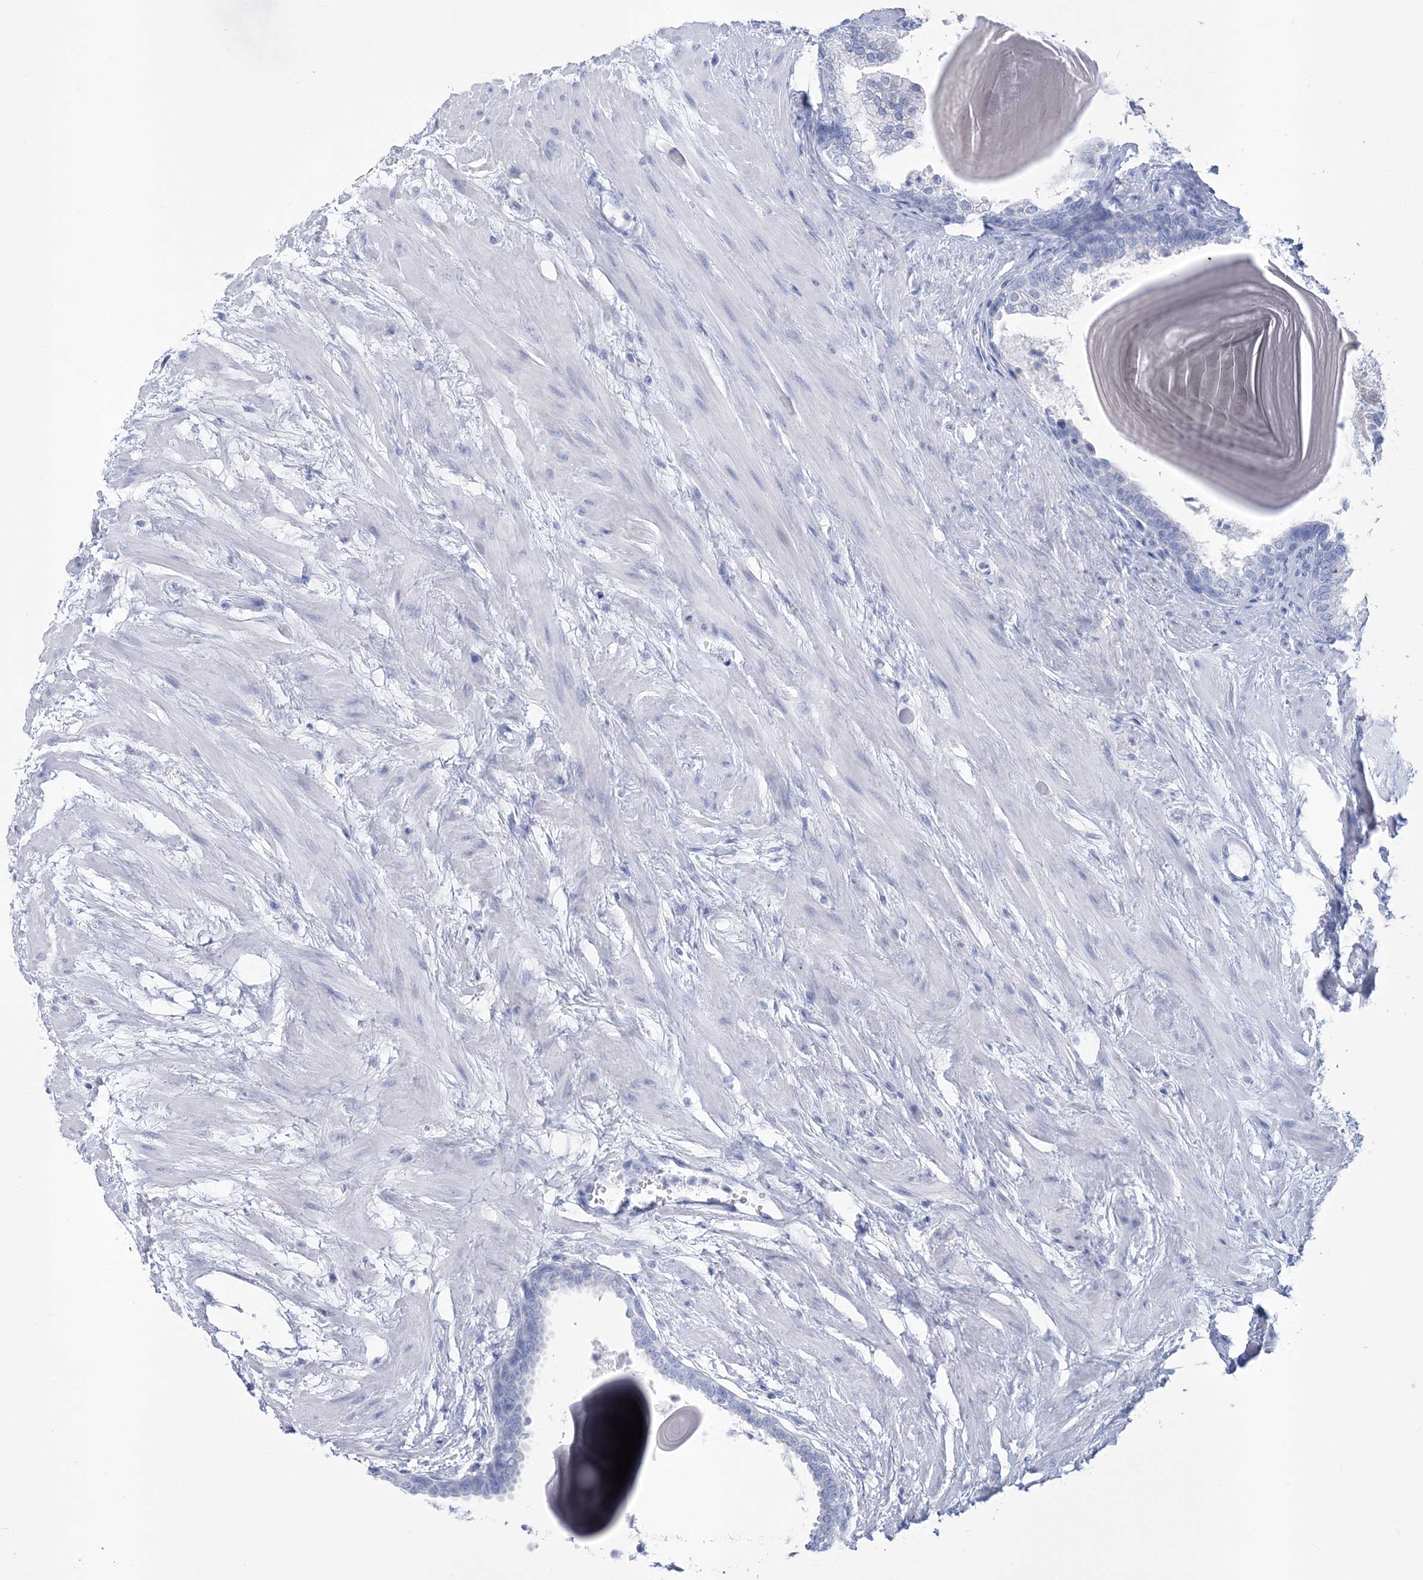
{"staining": {"intensity": "negative", "quantity": "none", "location": "none"}, "tissue": "prostate", "cell_type": "Glandular cells", "image_type": "normal", "snomed": [{"axis": "morphology", "description": "Normal tissue, NOS"}, {"axis": "topography", "description": "Prostate"}], "caption": "A high-resolution image shows immunohistochemistry staining of benign prostate, which reveals no significant expression in glandular cells. (Brightfield microscopy of DAB (3,3'-diaminobenzidine) IHC at high magnification).", "gene": "RBP2", "patient": {"sex": "male", "age": 48}}